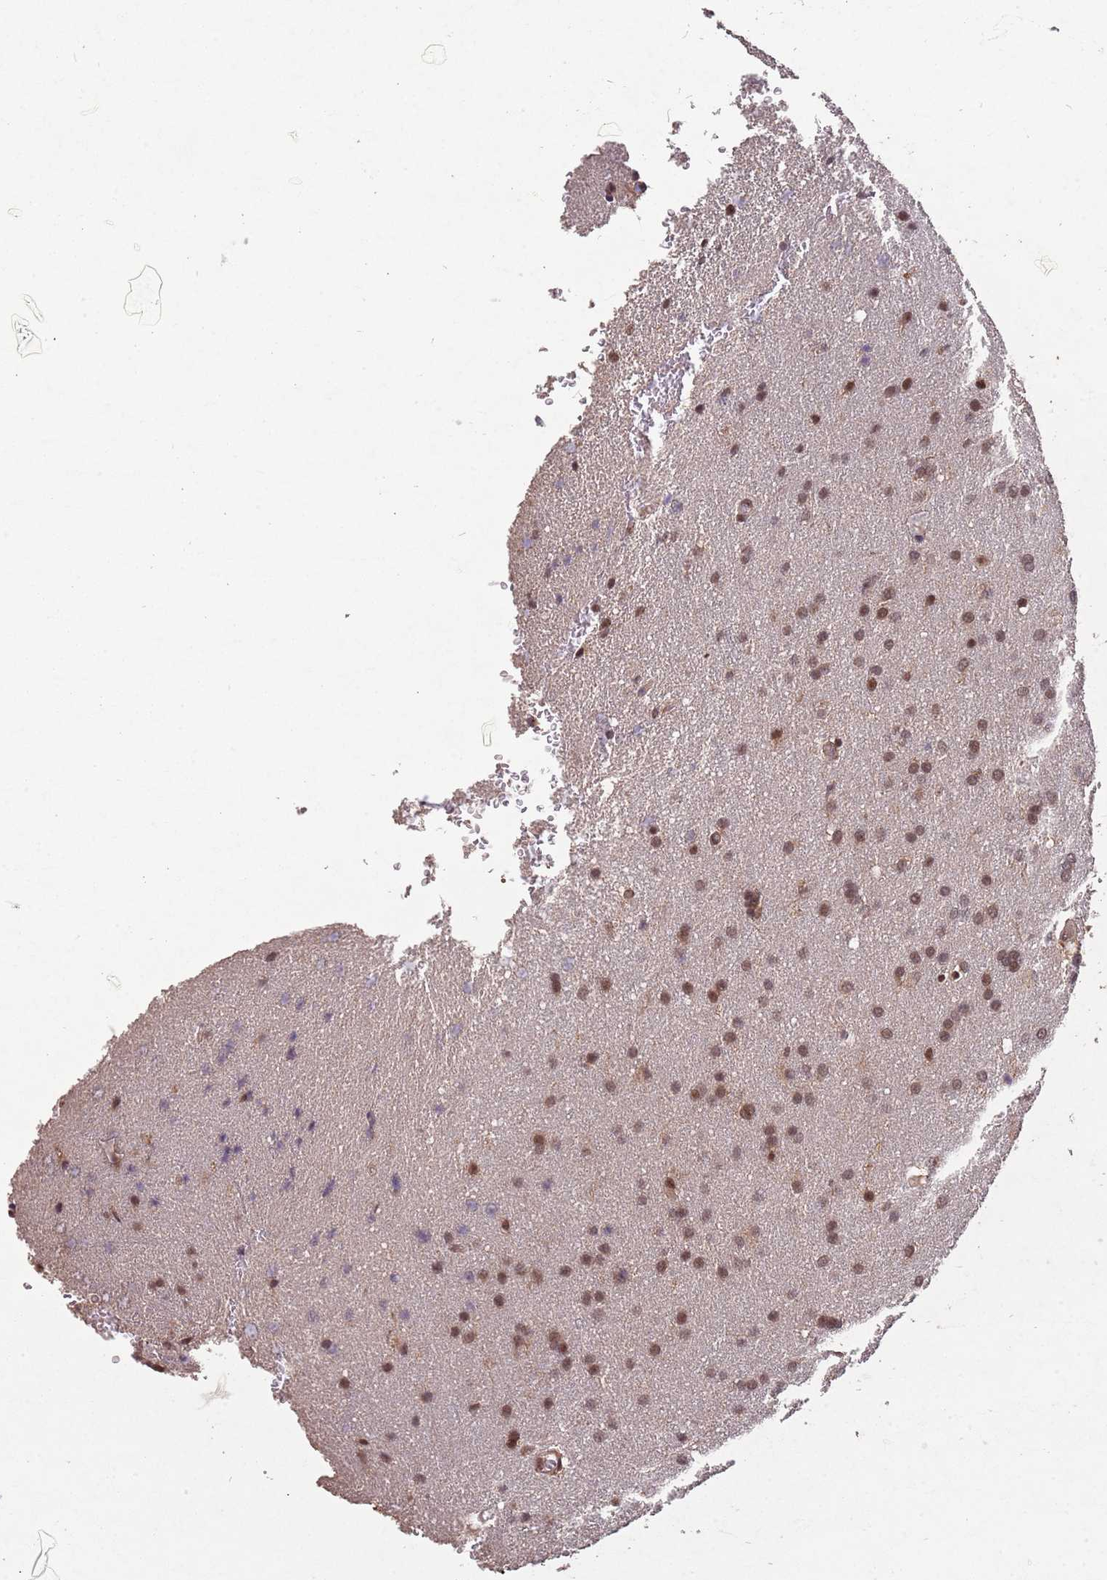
{"staining": {"intensity": "moderate", "quantity": ">75%", "location": "nuclear"}, "tissue": "glioma", "cell_type": "Tumor cells", "image_type": "cancer", "snomed": [{"axis": "morphology", "description": "Glioma, malignant, Low grade"}, {"axis": "topography", "description": "Brain"}], "caption": "Glioma tissue reveals moderate nuclear positivity in approximately >75% of tumor cells", "gene": "ZNF639", "patient": {"sex": "female", "age": 32}}